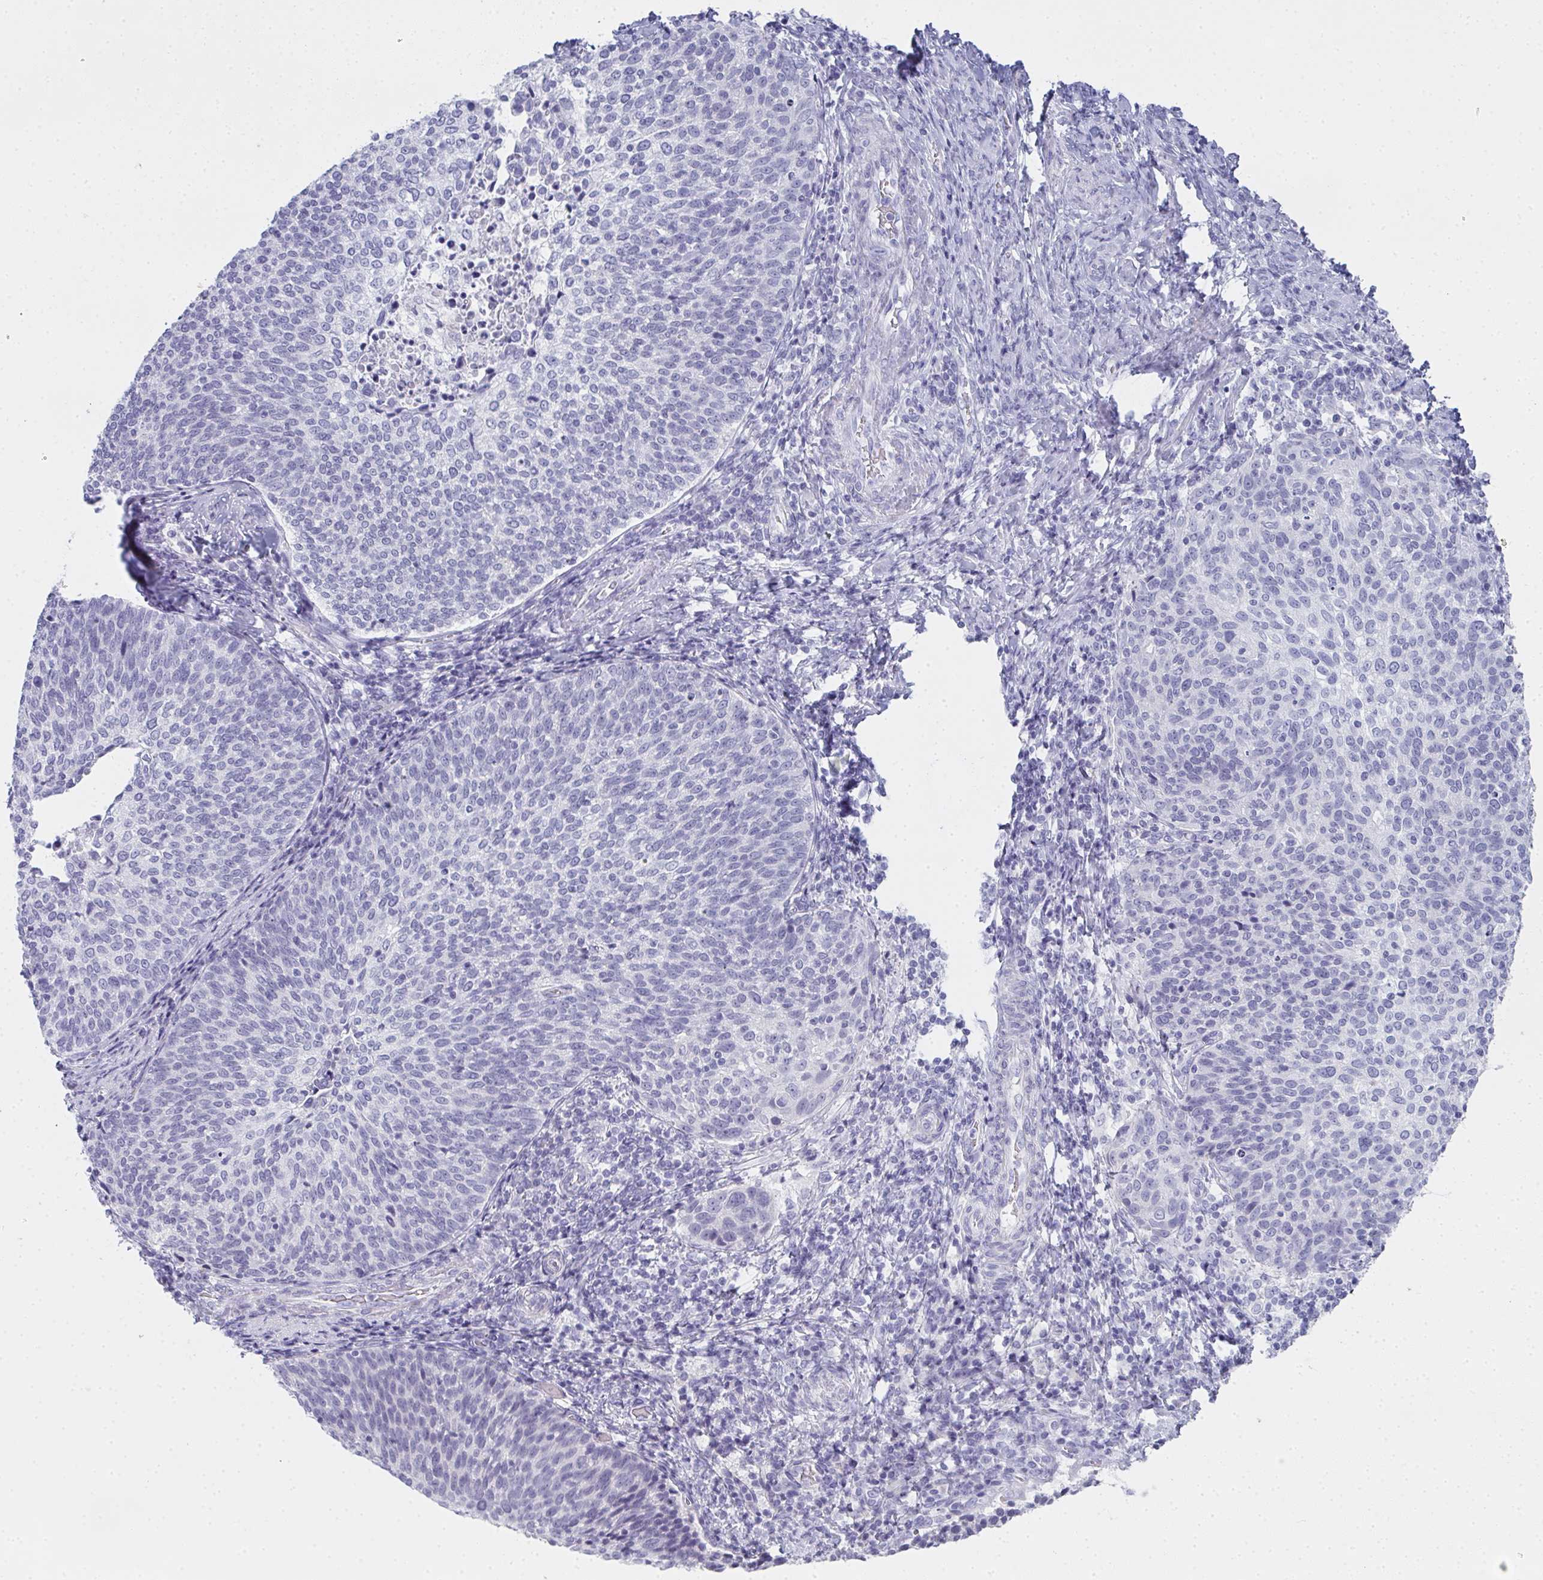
{"staining": {"intensity": "negative", "quantity": "none", "location": "none"}, "tissue": "cervical cancer", "cell_type": "Tumor cells", "image_type": "cancer", "snomed": [{"axis": "morphology", "description": "Squamous cell carcinoma, NOS"}, {"axis": "topography", "description": "Cervix"}], "caption": "This is an immunohistochemistry micrograph of human cervical cancer (squamous cell carcinoma). There is no positivity in tumor cells.", "gene": "SLC36A2", "patient": {"sex": "female", "age": 61}}